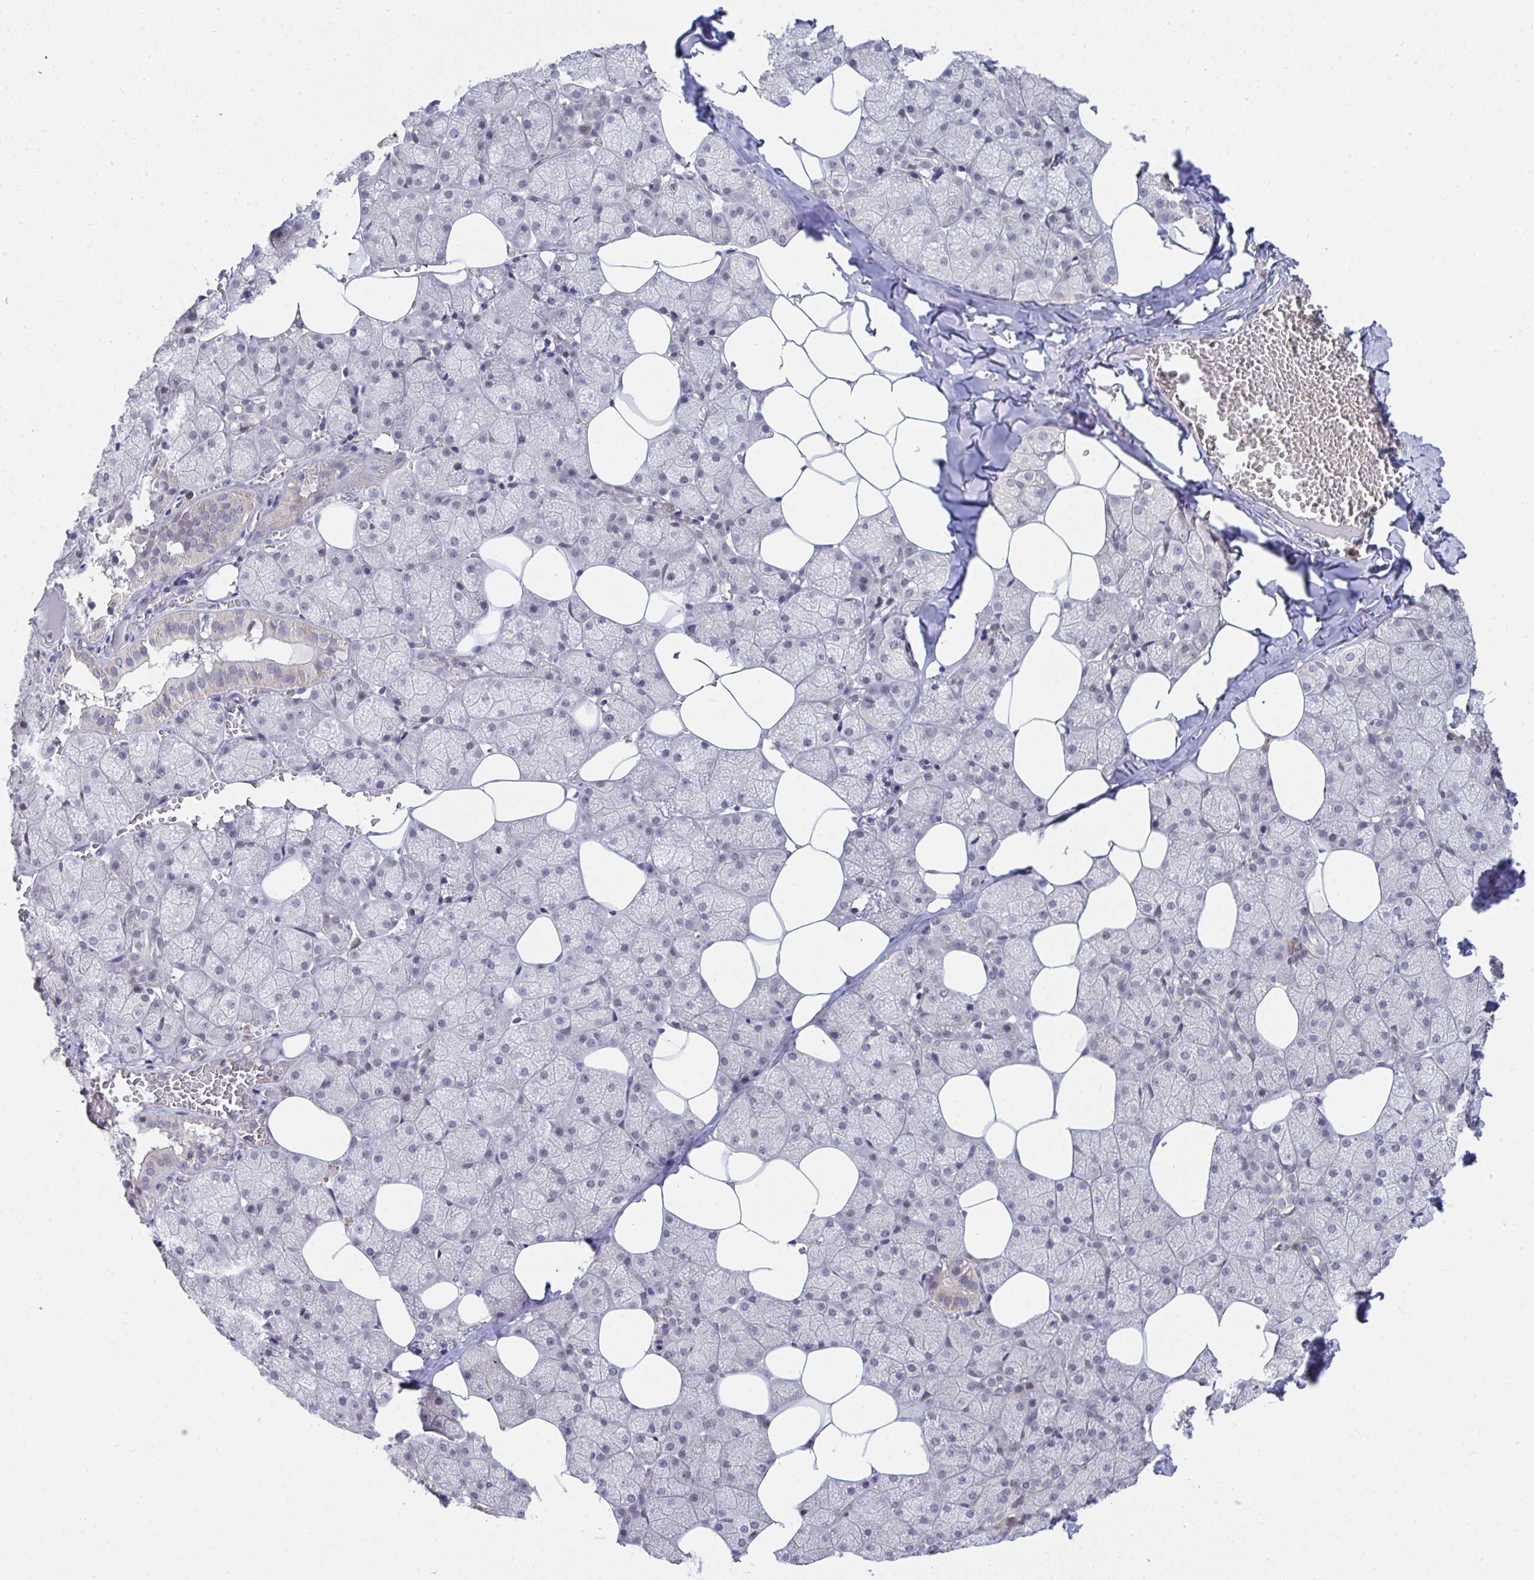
{"staining": {"intensity": "weak", "quantity": "<25%", "location": "cytoplasmic/membranous"}, "tissue": "salivary gland", "cell_type": "Glandular cells", "image_type": "normal", "snomed": [{"axis": "morphology", "description": "Normal tissue, NOS"}, {"axis": "topography", "description": "Salivary gland"}, {"axis": "topography", "description": "Peripheral nerve tissue"}], "caption": "Immunohistochemistry histopathology image of benign salivary gland stained for a protein (brown), which reveals no positivity in glandular cells.", "gene": "SAP30", "patient": {"sex": "male", "age": 38}}